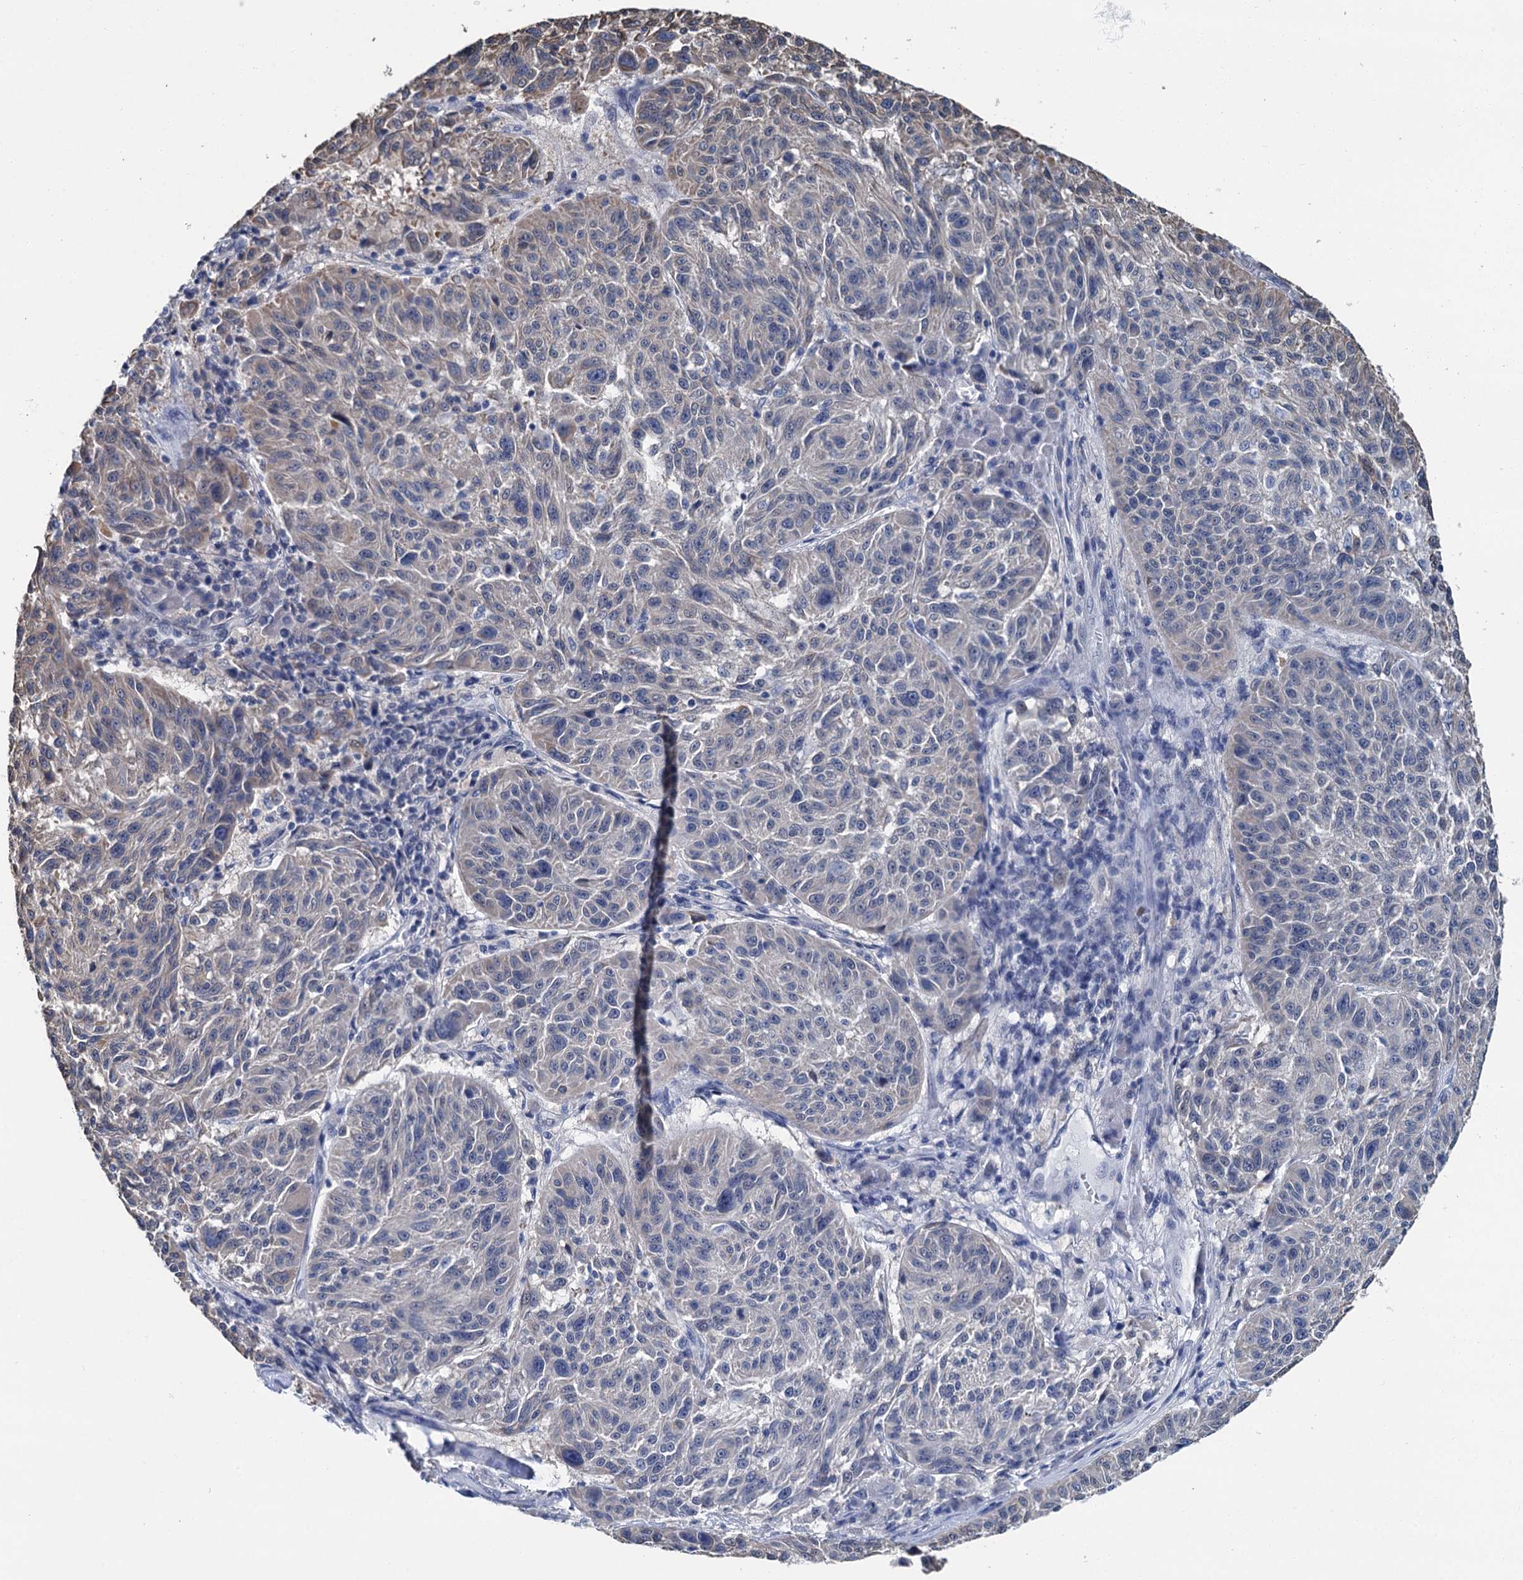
{"staining": {"intensity": "weak", "quantity": "<25%", "location": "cytoplasmic/membranous"}, "tissue": "melanoma", "cell_type": "Tumor cells", "image_type": "cancer", "snomed": [{"axis": "morphology", "description": "Malignant melanoma, NOS"}, {"axis": "topography", "description": "Skin"}], "caption": "Immunohistochemistry histopathology image of melanoma stained for a protein (brown), which displays no expression in tumor cells.", "gene": "MIOX", "patient": {"sex": "male", "age": 53}}